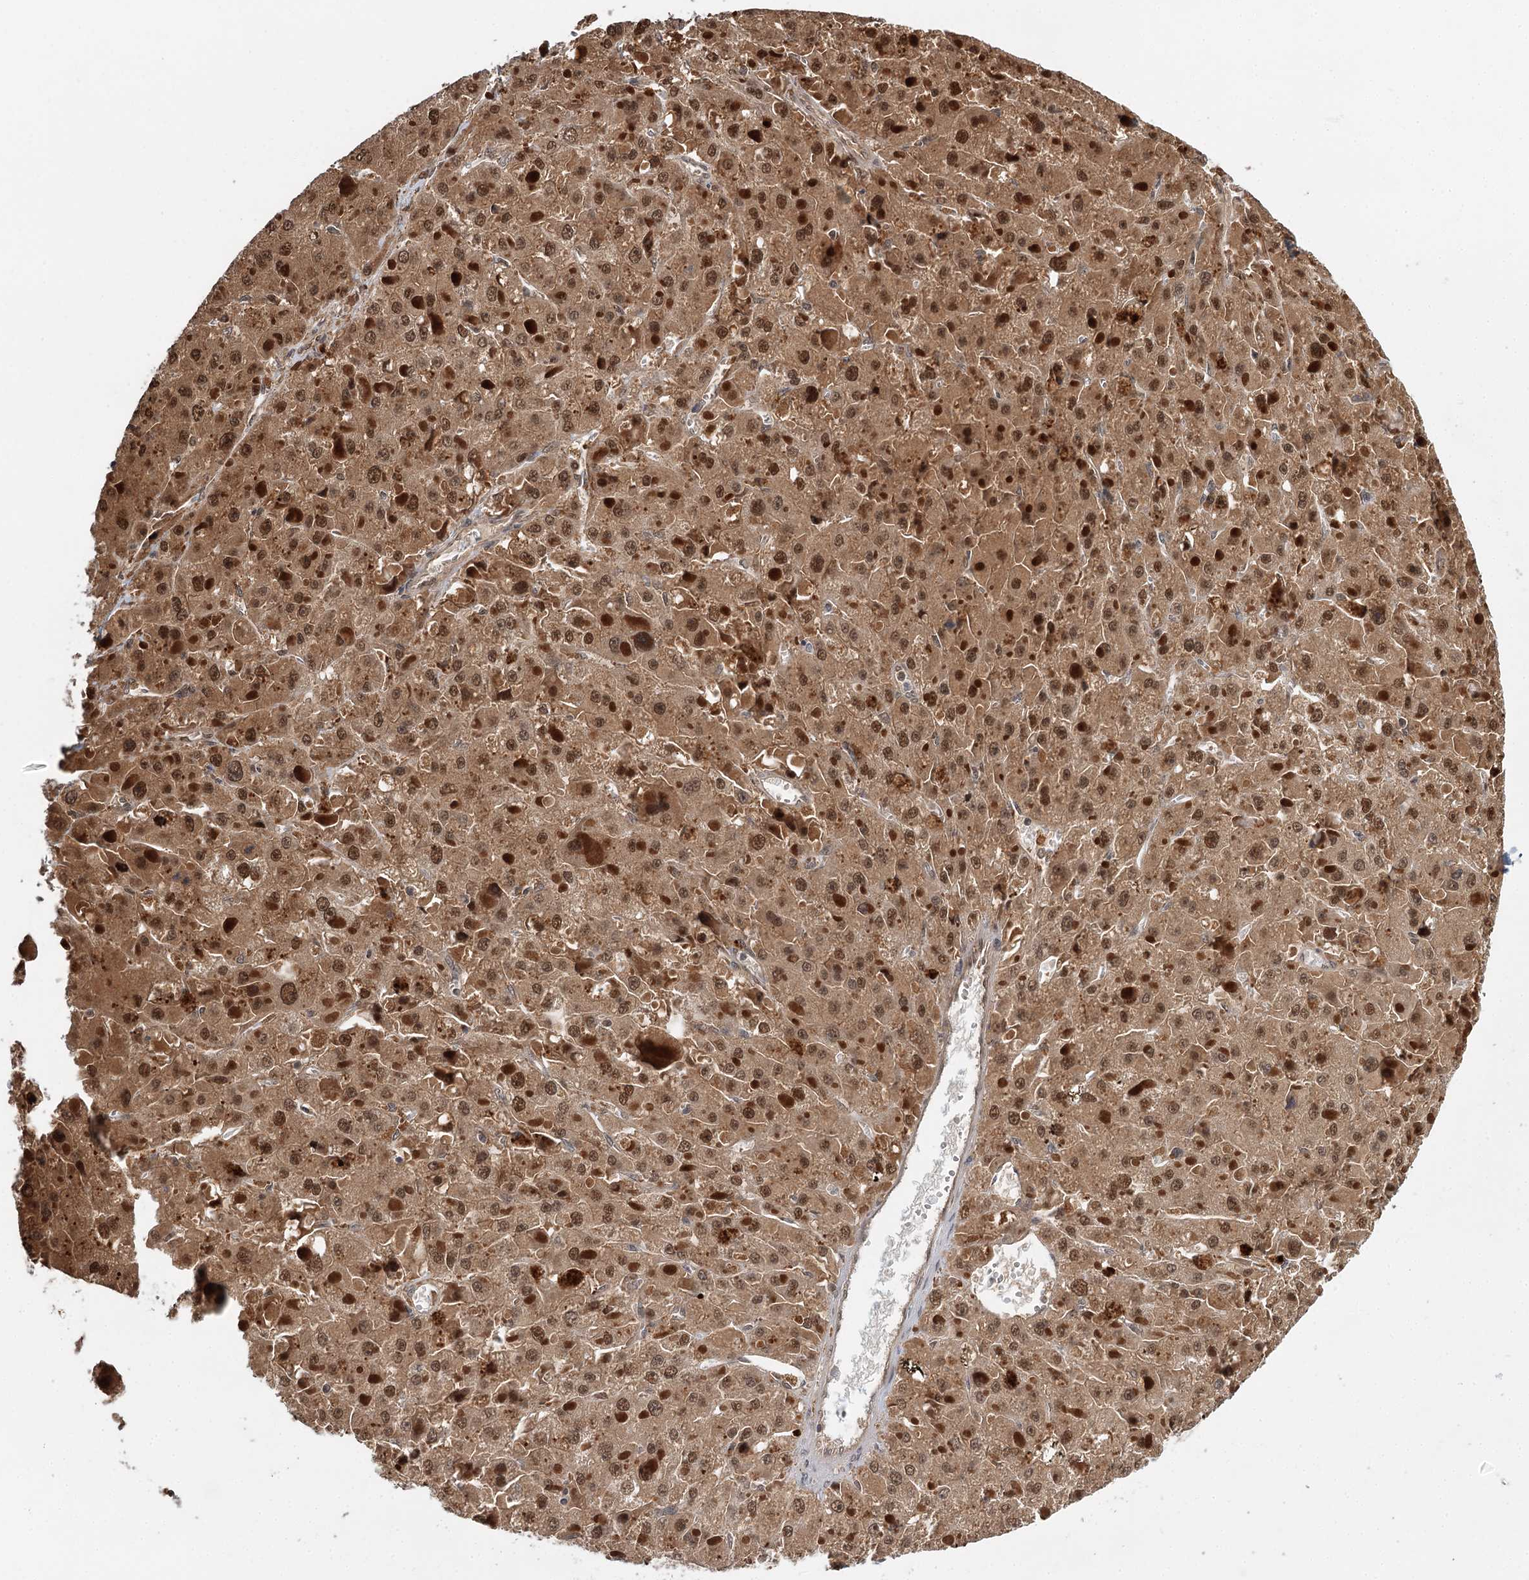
{"staining": {"intensity": "moderate", "quantity": ">75%", "location": "cytoplasmic/membranous,nuclear"}, "tissue": "liver cancer", "cell_type": "Tumor cells", "image_type": "cancer", "snomed": [{"axis": "morphology", "description": "Carcinoma, Hepatocellular, NOS"}, {"axis": "topography", "description": "Liver"}], "caption": "Hepatocellular carcinoma (liver) stained for a protein (brown) shows moderate cytoplasmic/membranous and nuclear positive expression in approximately >75% of tumor cells.", "gene": "N6AMT1", "patient": {"sex": "female", "age": 73}}